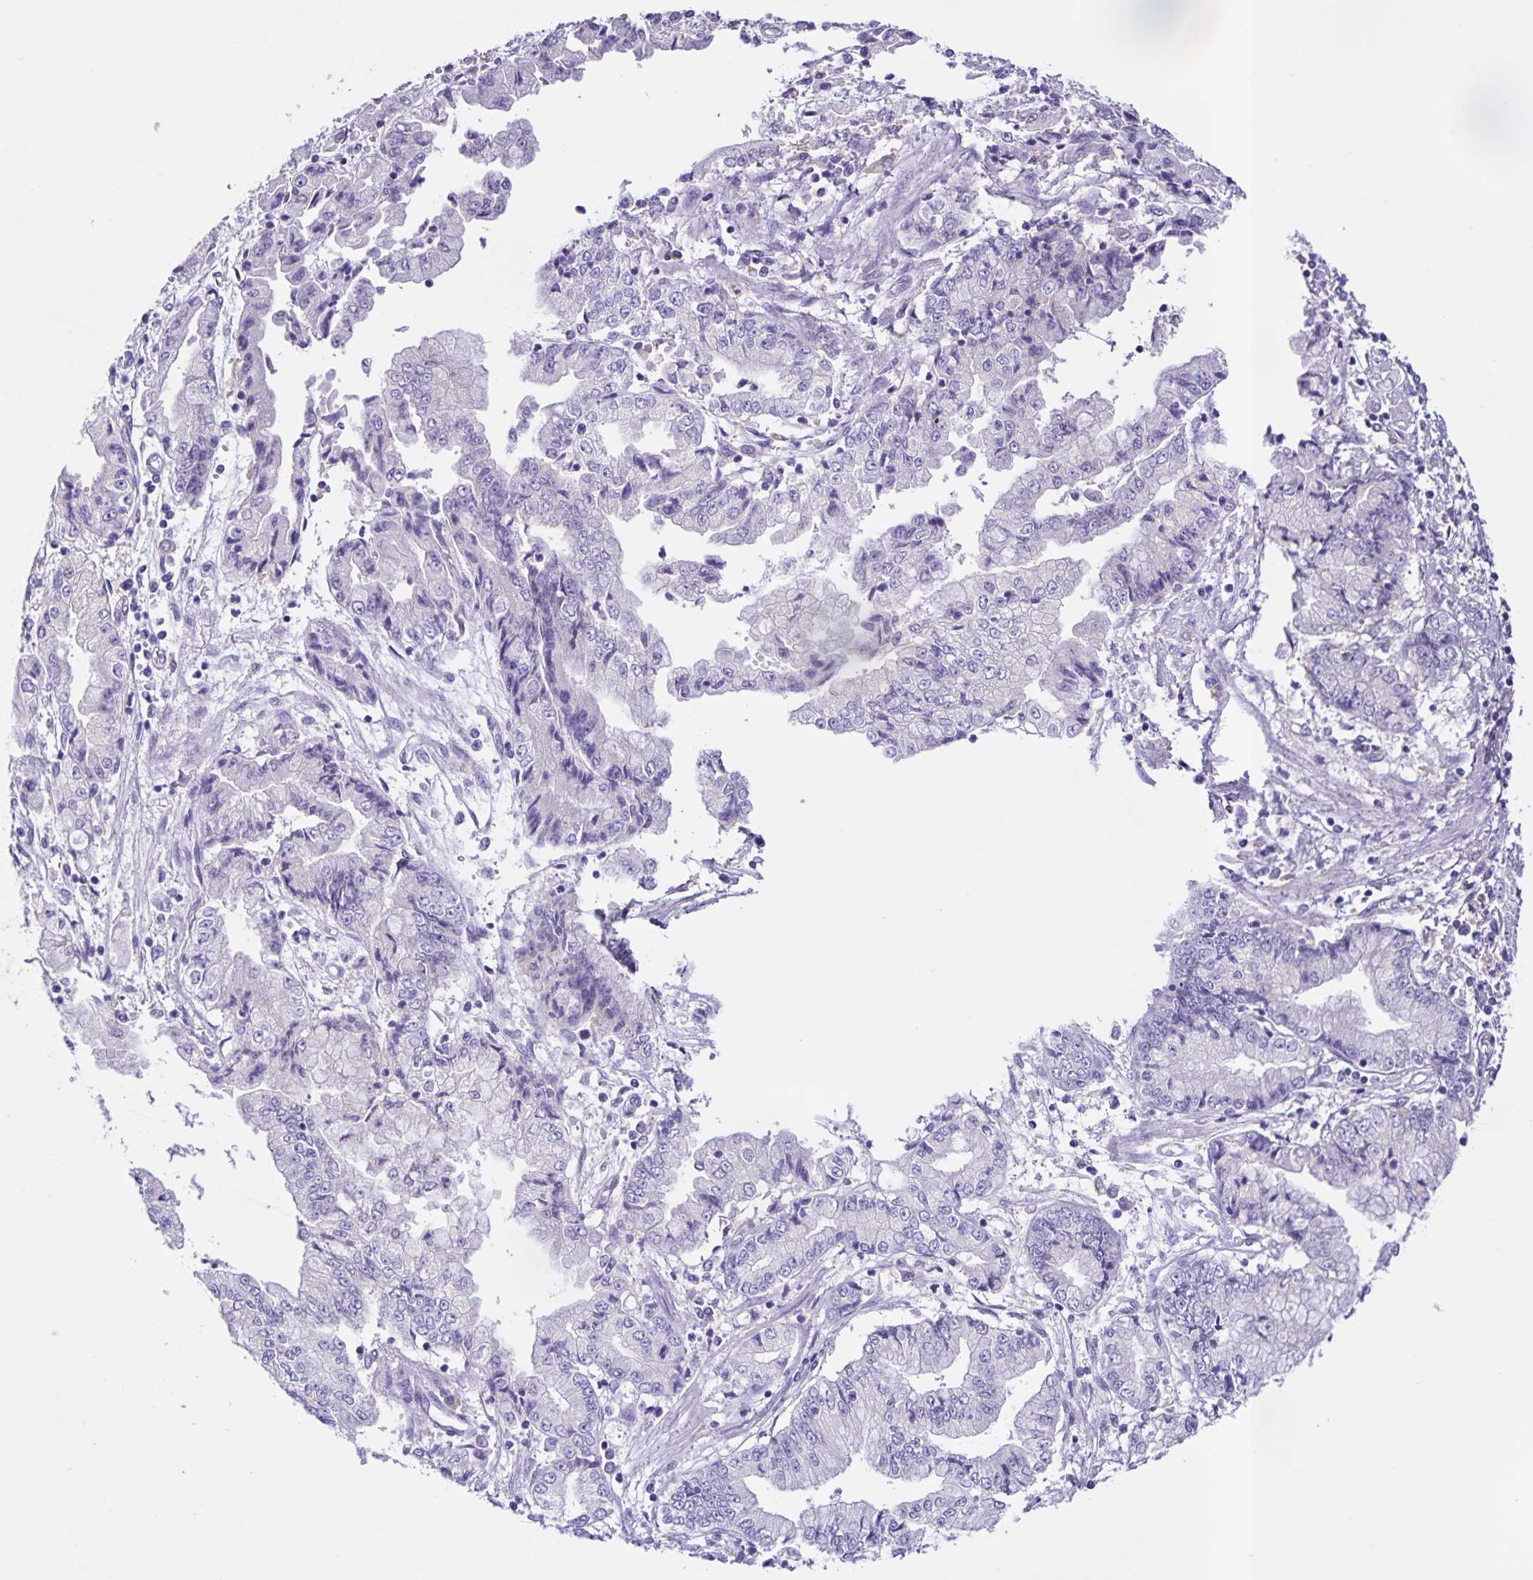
{"staining": {"intensity": "negative", "quantity": "none", "location": "none"}, "tissue": "stomach cancer", "cell_type": "Tumor cells", "image_type": "cancer", "snomed": [{"axis": "morphology", "description": "Adenocarcinoma, NOS"}, {"axis": "topography", "description": "Stomach, upper"}], "caption": "Human adenocarcinoma (stomach) stained for a protein using immunohistochemistry (IHC) shows no positivity in tumor cells.", "gene": "BOLL", "patient": {"sex": "female", "age": 74}}